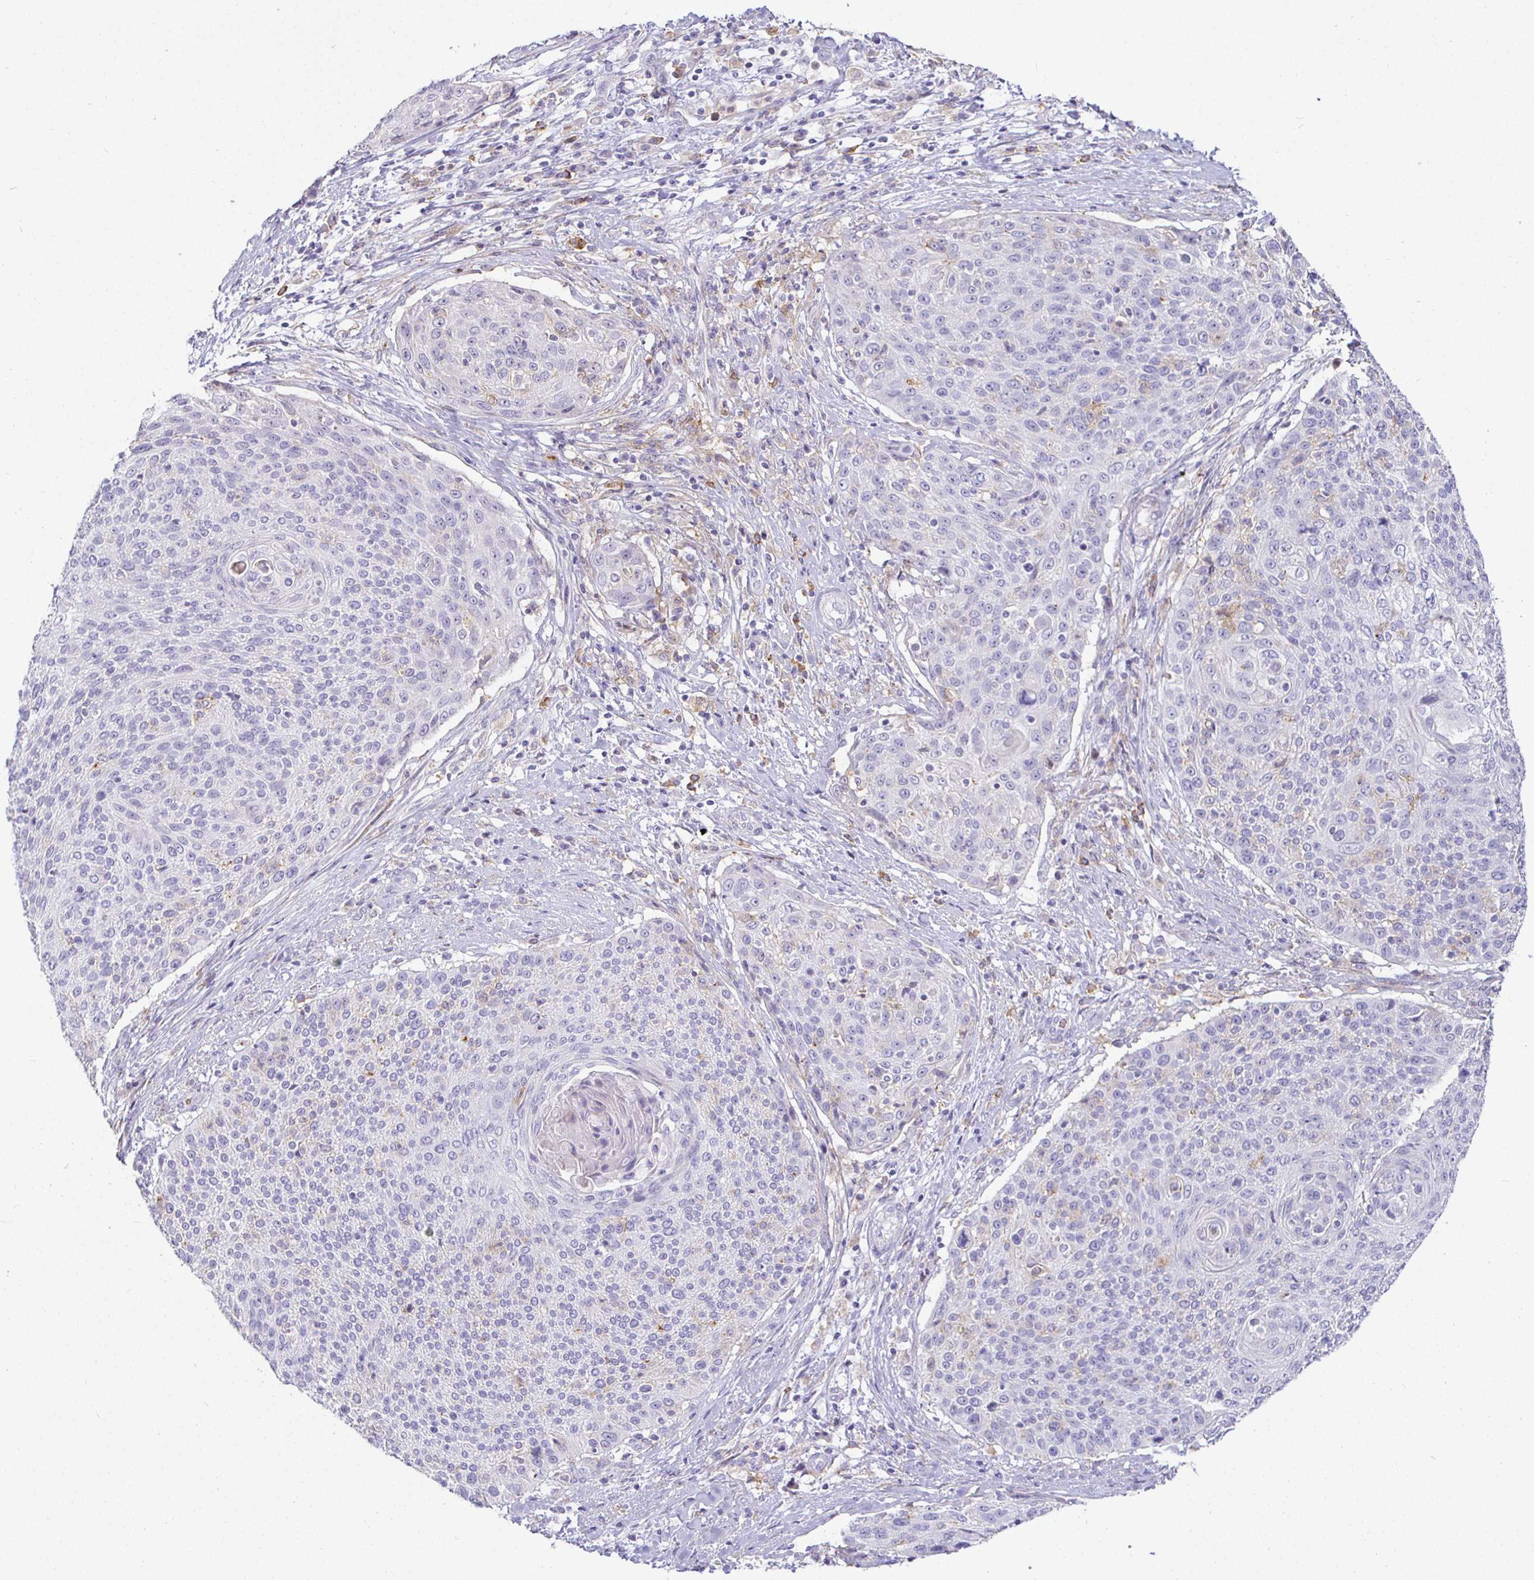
{"staining": {"intensity": "negative", "quantity": "none", "location": "none"}, "tissue": "cervical cancer", "cell_type": "Tumor cells", "image_type": "cancer", "snomed": [{"axis": "morphology", "description": "Squamous cell carcinoma, NOS"}, {"axis": "topography", "description": "Cervix"}], "caption": "Tumor cells are negative for brown protein staining in cervical squamous cell carcinoma.", "gene": "SIRPA", "patient": {"sex": "female", "age": 31}}